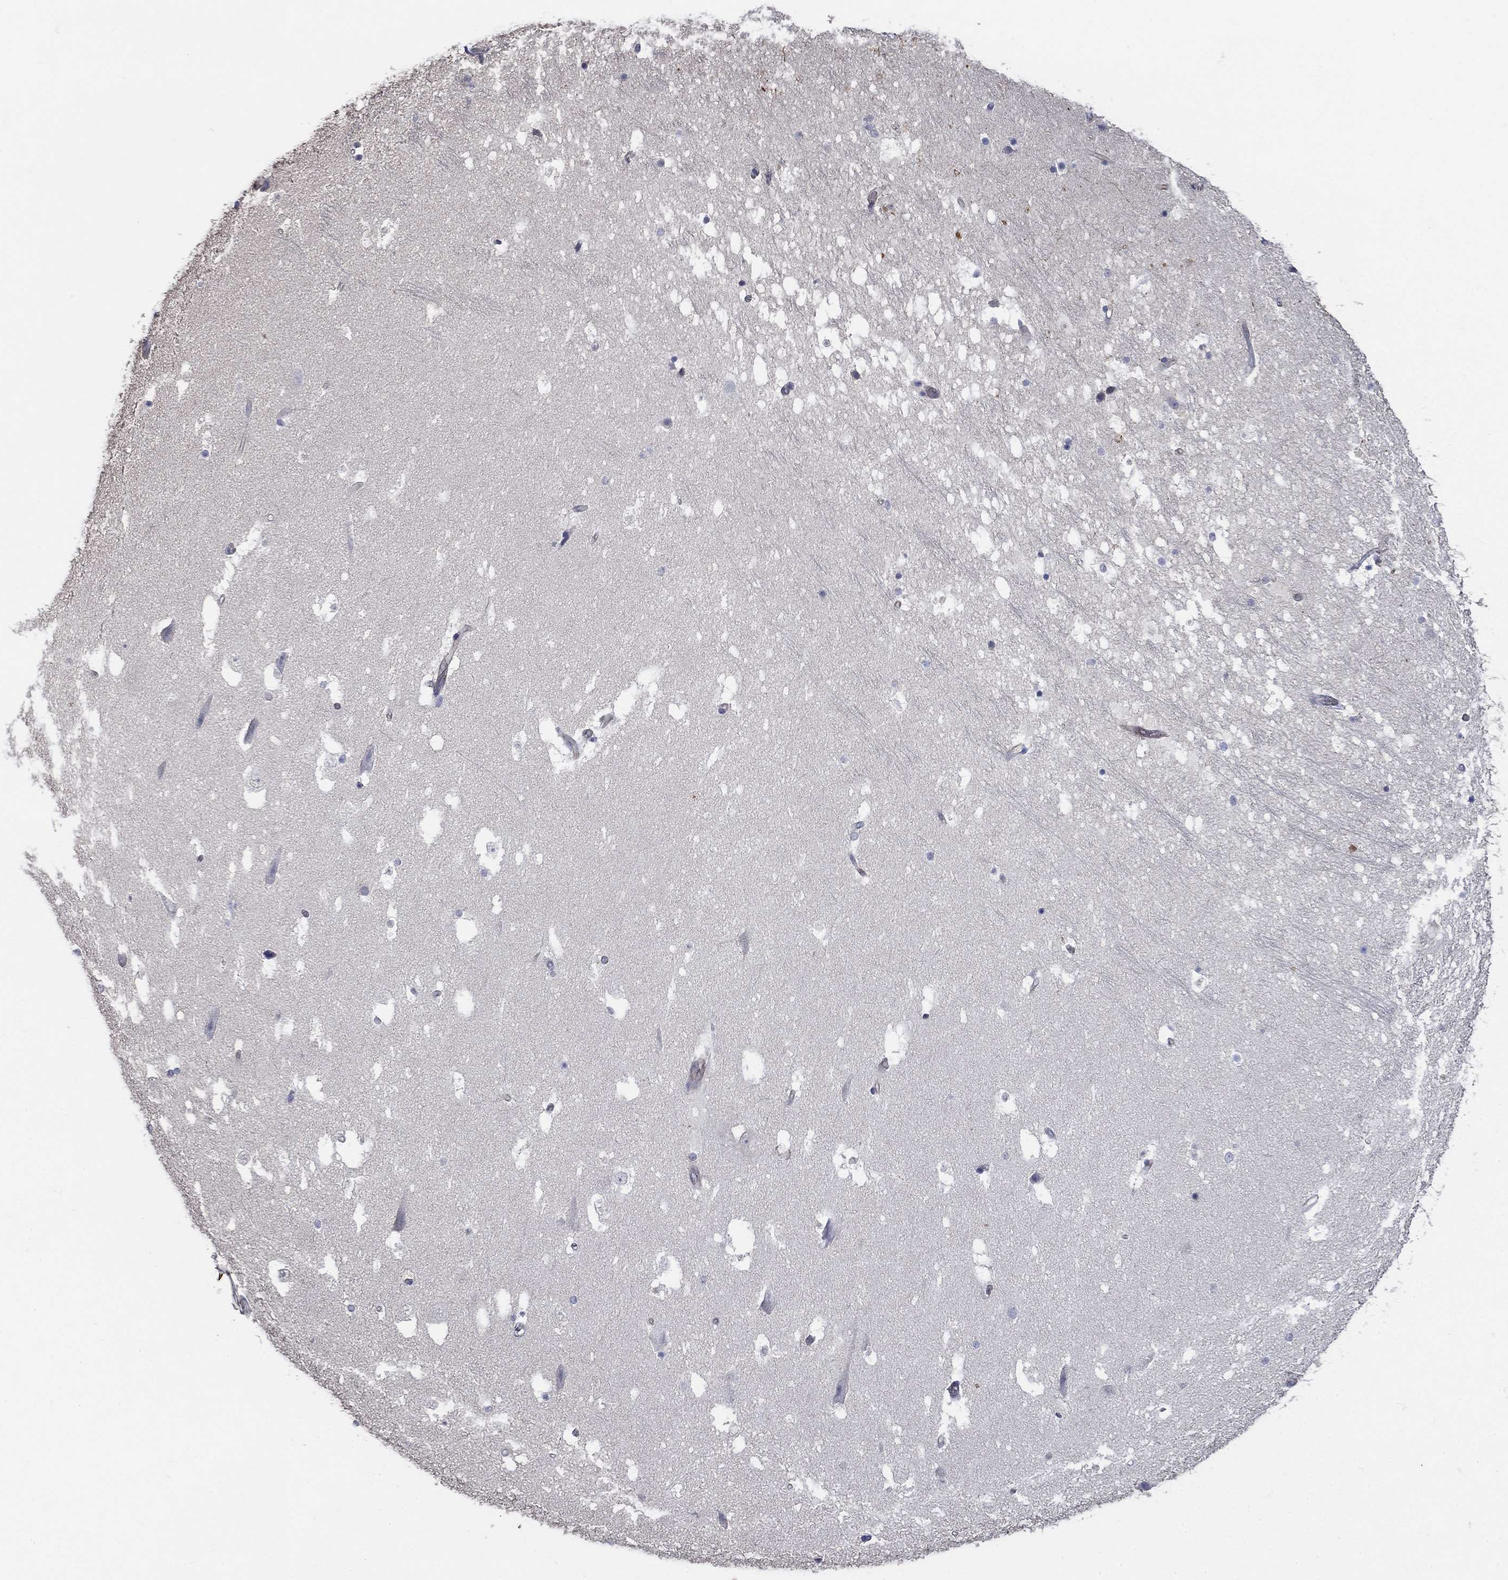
{"staining": {"intensity": "negative", "quantity": "none", "location": "none"}, "tissue": "hippocampus", "cell_type": "Glial cells", "image_type": "normal", "snomed": [{"axis": "morphology", "description": "Normal tissue, NOS"}, {"axis": "topography", "description": "Hippocampus"}], "caption": "Human hippocampus stained for a protein using immunohistochemistry shows no expression in glial cells.", "gene": "FLNC", "patient": {"sex": "male", "age": 51}}